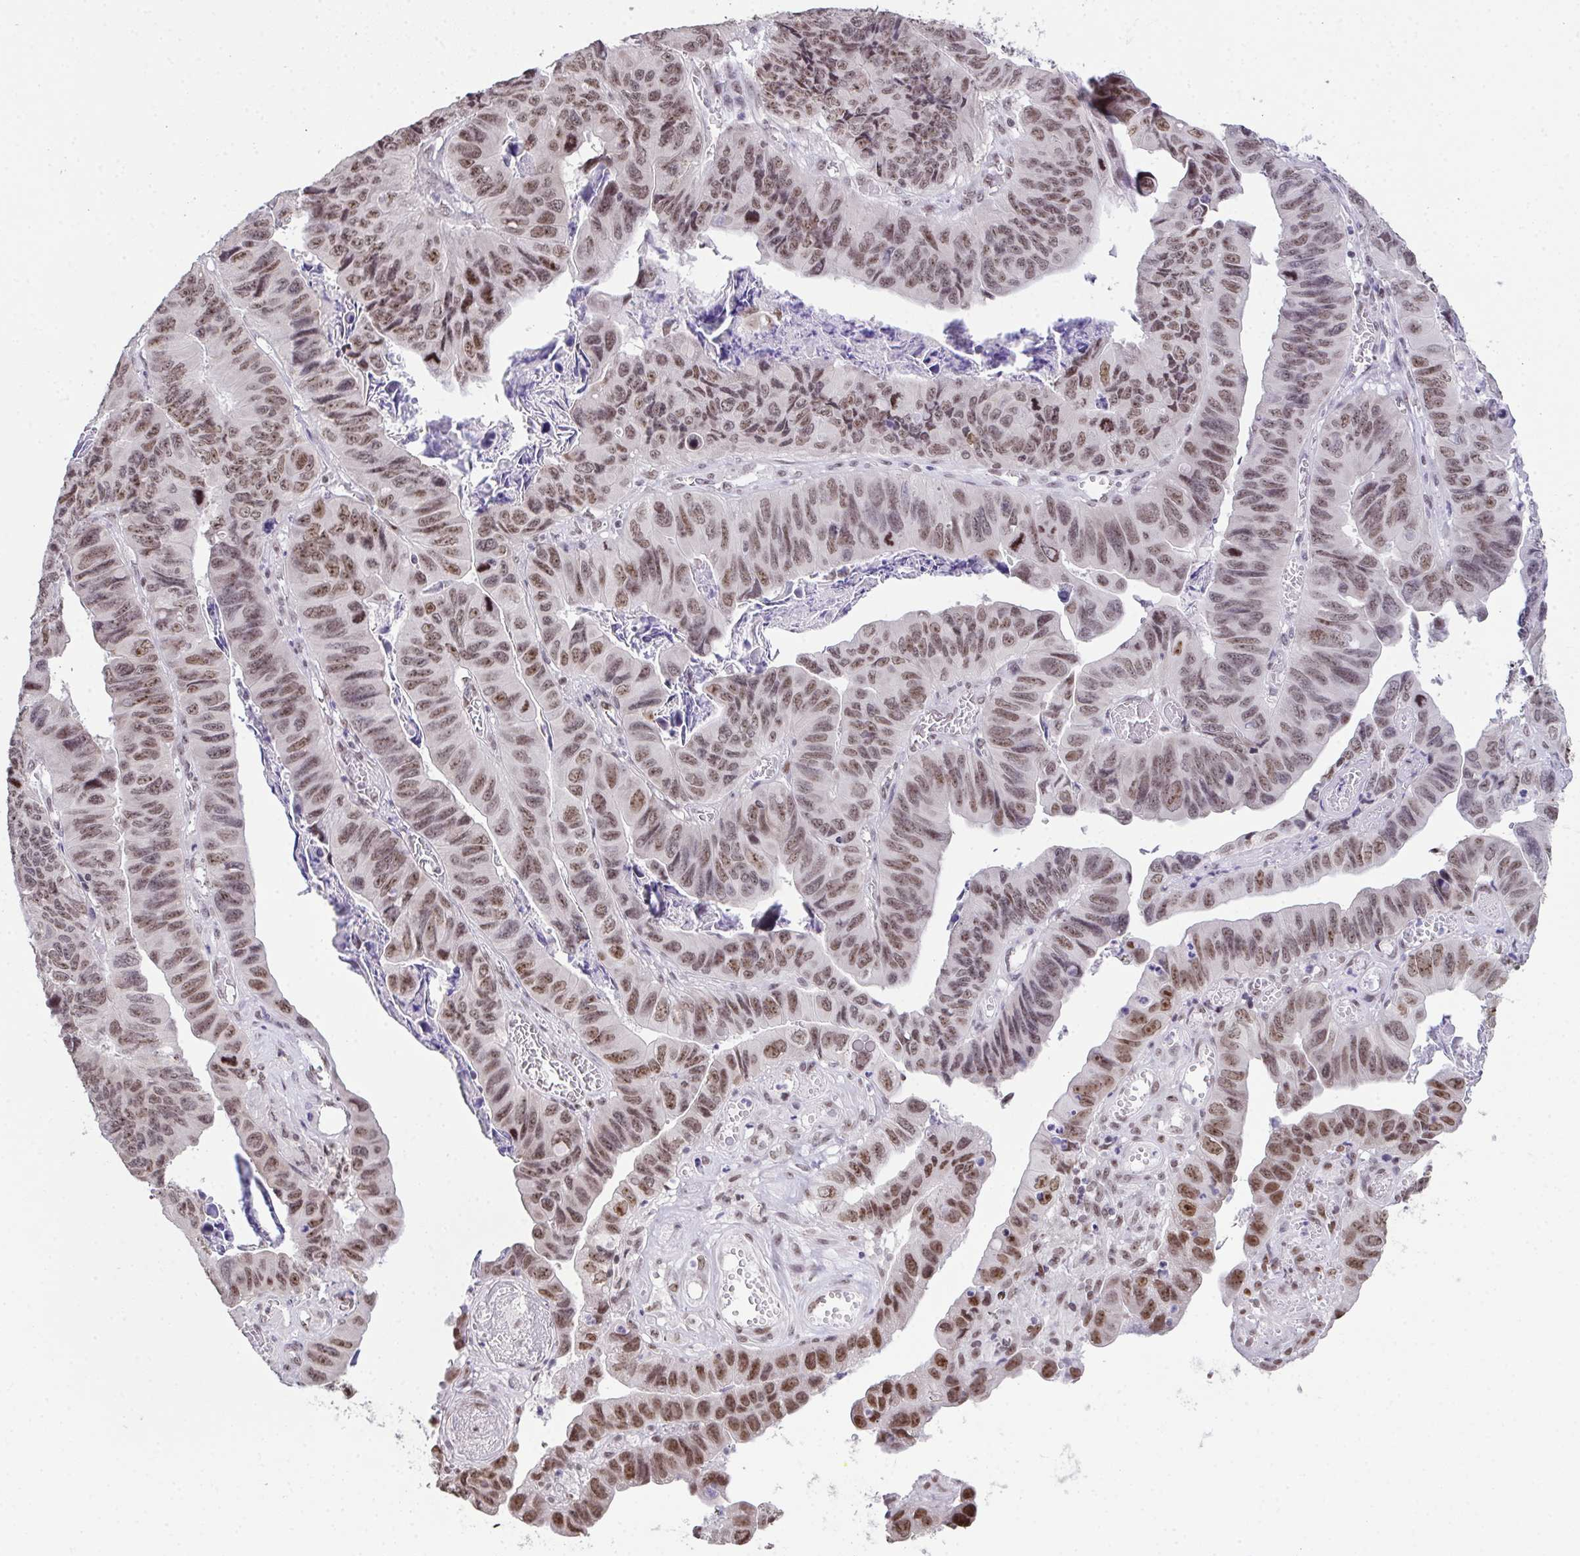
{"staining": {"intensity": "moderate", "quantity": ">75%", "location": "nuclear"}, "tissue": "stomach cancer", "cell_type": "Tumor cells", "image_type": "cancer", "snomed": [{"axis": "morphology", "description": "Adenocarcinoma, NOS"}, {"axis": "topography", "description": "Stomach, lower"}], "caption": "Immunohistochemical staining of human stomach cancer shows moderate nuclear protein positivity in approximately >75% of tumor cells.", "gene": "ZNF800", "patient": {"sex": "male", "age": 77}}